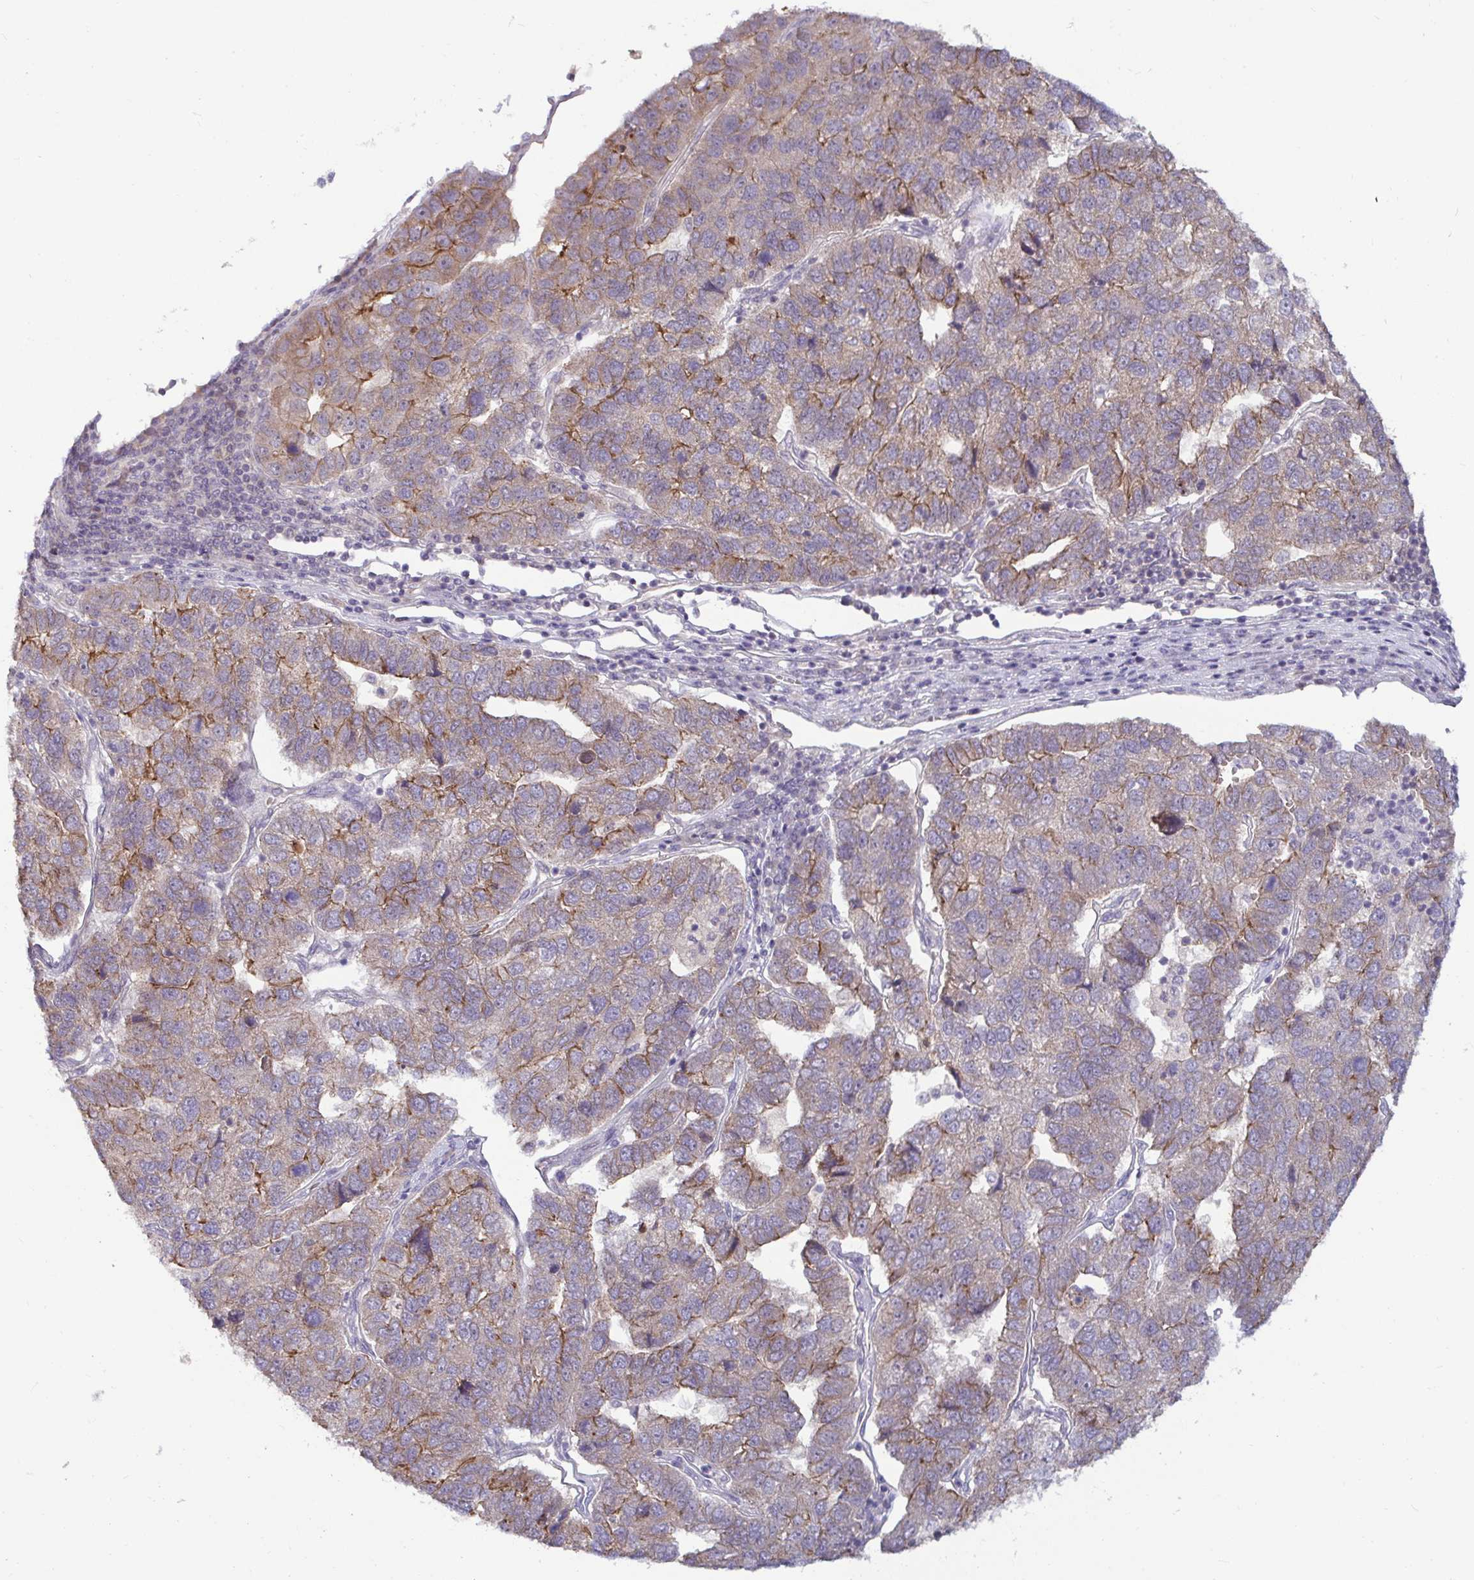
{"staining": {"intensity": "moderate", "quantity": "25%-75%", "location": "cytoplasmic/membranous"}, "tissue": "pancreatic cancer", "cell_type": "Tumor cells", "image_type": "cancer", "snomed": [{"axis": "morphology", "description": "Adenocarcinoma, NOS"}, {"axis": "topography", "description": "Pancreas"}], "caption": "IHC histopathology image of human pancreatic adenocarcinoma stained for a protein (brown), which displays medium levels of moderate cytoplasmic/membranous staining in approximately 25%-75% of tumor cells.", "gene": "GSTM1", "patient": {"sex": "female", "age": 61}}